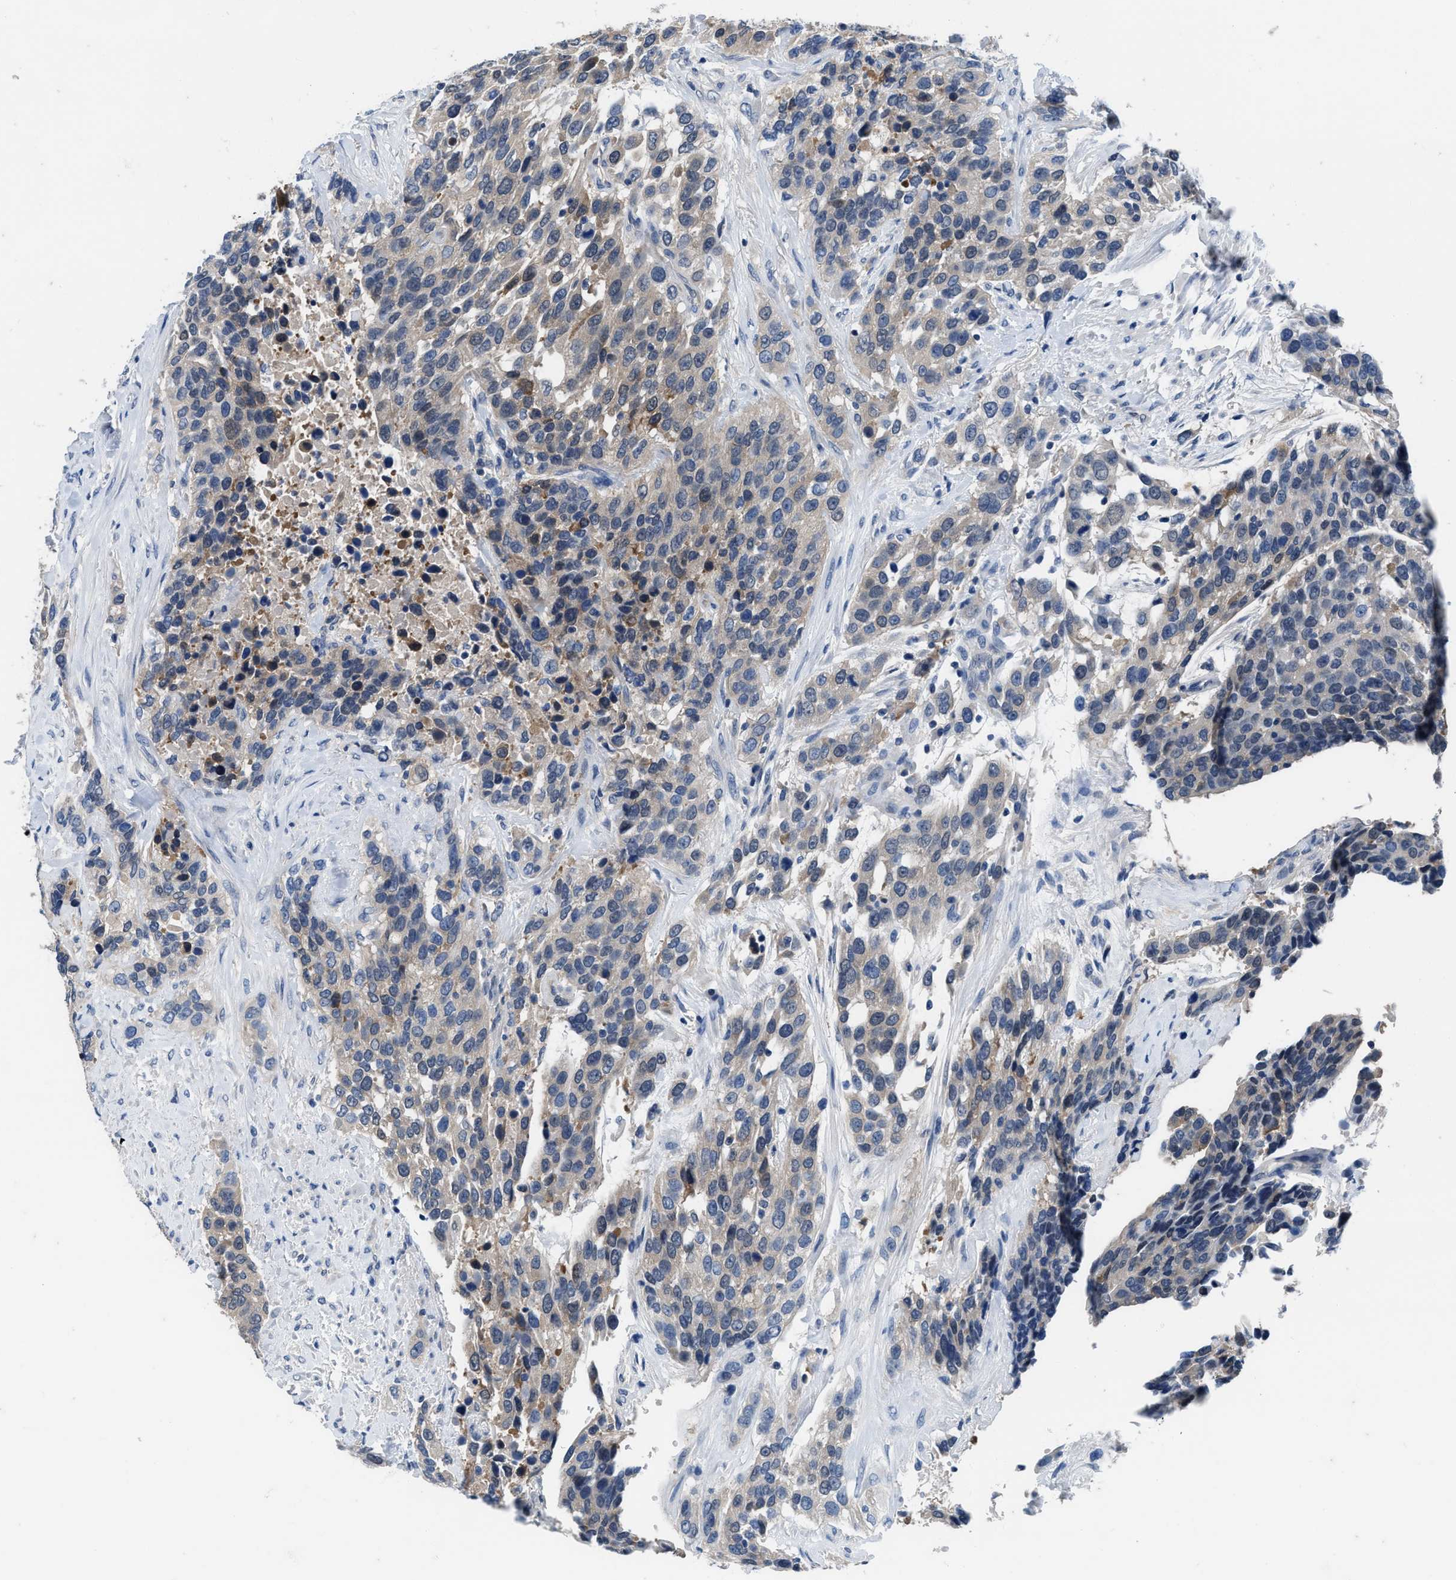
{"staining": {"intensity": "weak", "quantity": "<25%", "location": "cytoplasmic/membranous"}, "tissue": "urothelial cancer", "cell_type": "Tumor cells", "image_type": "cancer", "snomed": [{"axis": "morphology", "description": "Urothelial carcinoma, High grade"}, {"axis": "topography", "description": "Urinary bladder"}], "caption": "Tumor cells are negative for protein expression in human high-grade urothelial carcinoma. (DAB immunohistochemistry (IHC), high magnification).", "gene": "NUDT5", "patient": {"sex": "female", "age": 80}}